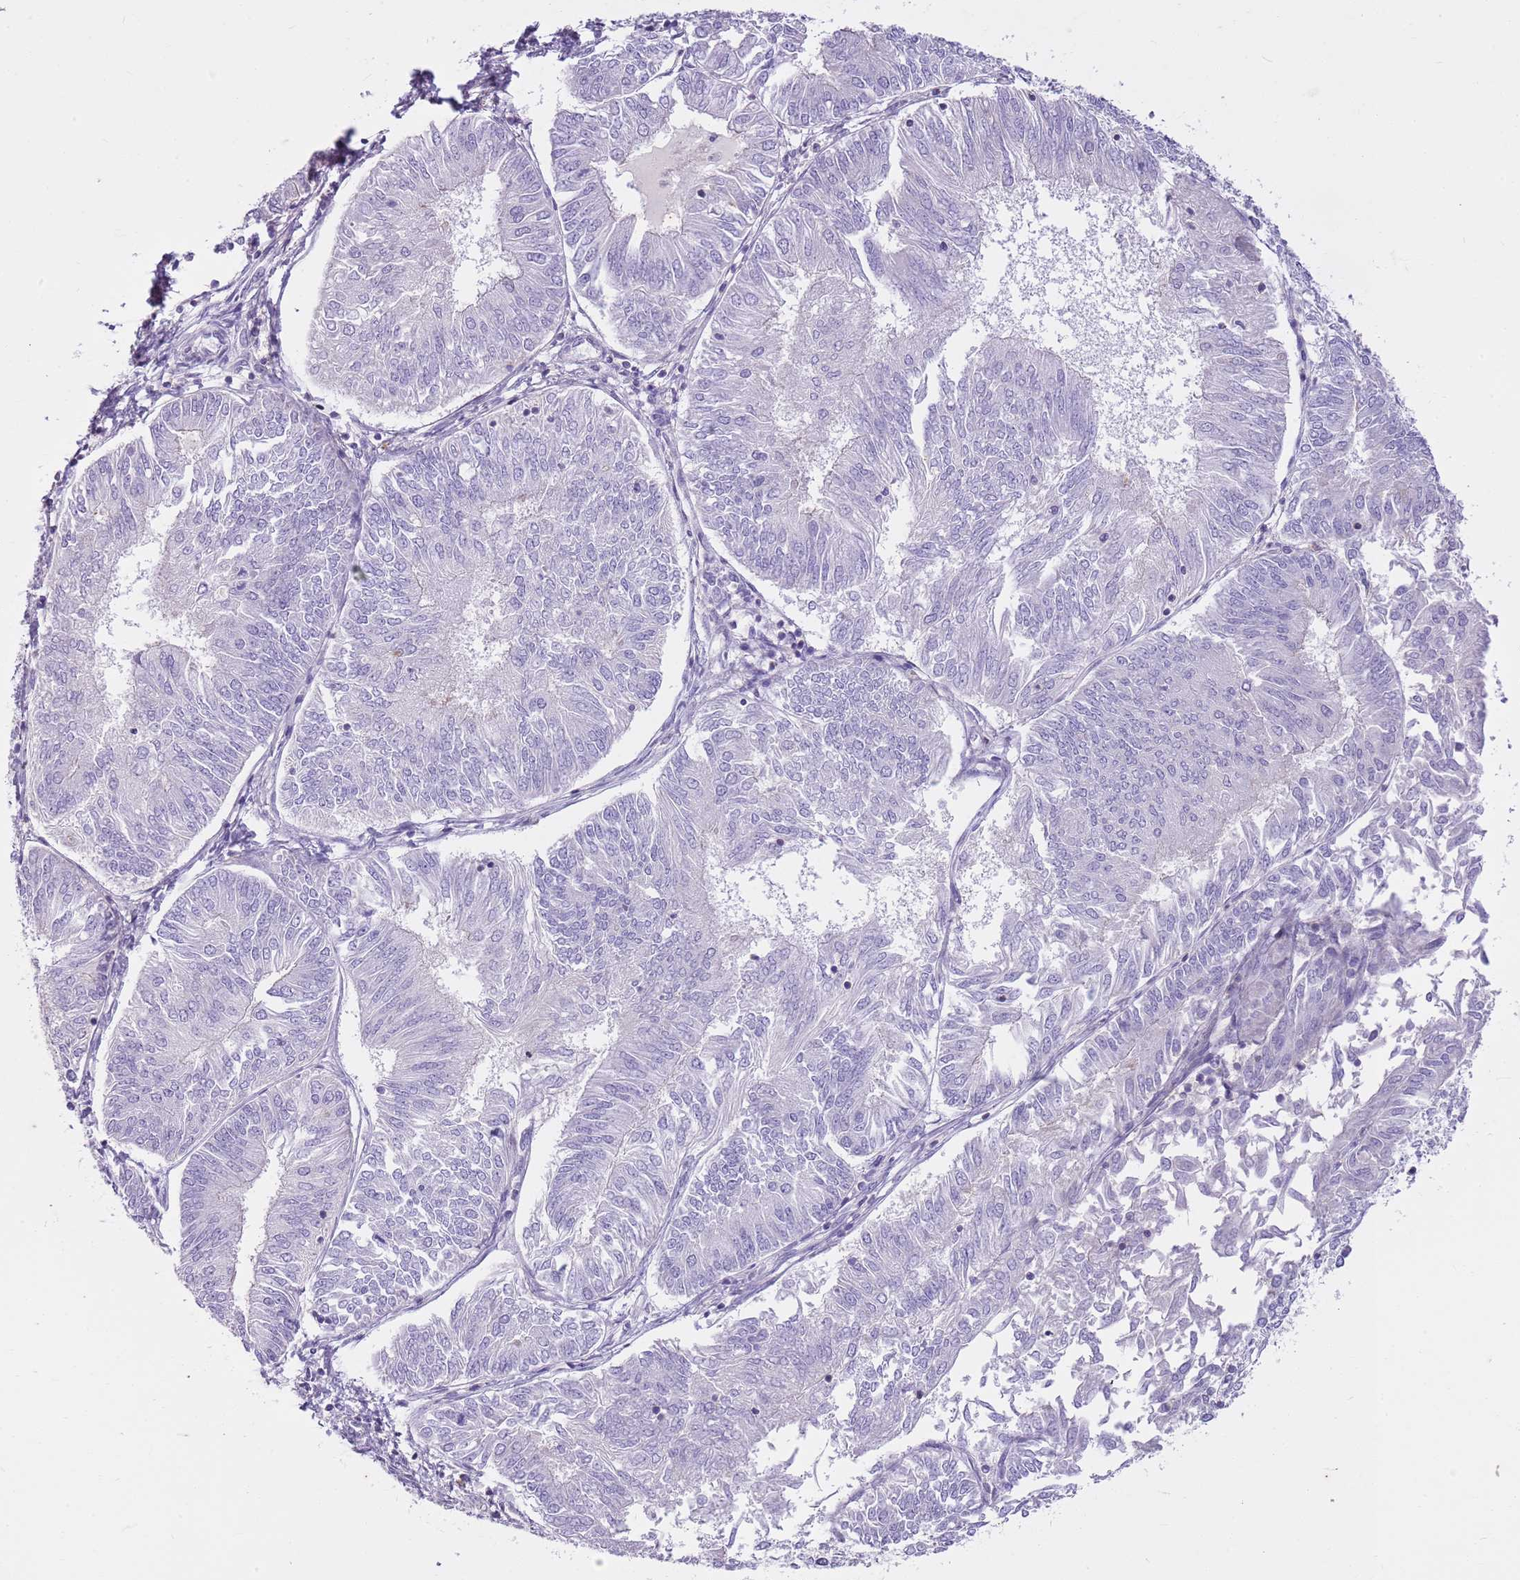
{"staining": {"intensity": "negative", "quantity": "none", "location": "none"}, "tissue": "endometrial cancer", "cell_type": "Tumor cells", "image_type": "cancer", "snomed": [{"axis": "morphology", "description": "Adenocarcinoma, NOS"}, {"axis": "topography", "description": "Endometrium"}], "caption": "High power microscopy image of an immunohistochemistry (IHC) image of endometrial adenocarcinoma, revealing no significant positivity in tumor cells. (DAB (3,3'-diaminobenzidine) IHC with hematoxylin counter stain).", "gene": "CNPPD1", "patient": {"sex": "female", "age": 58}}